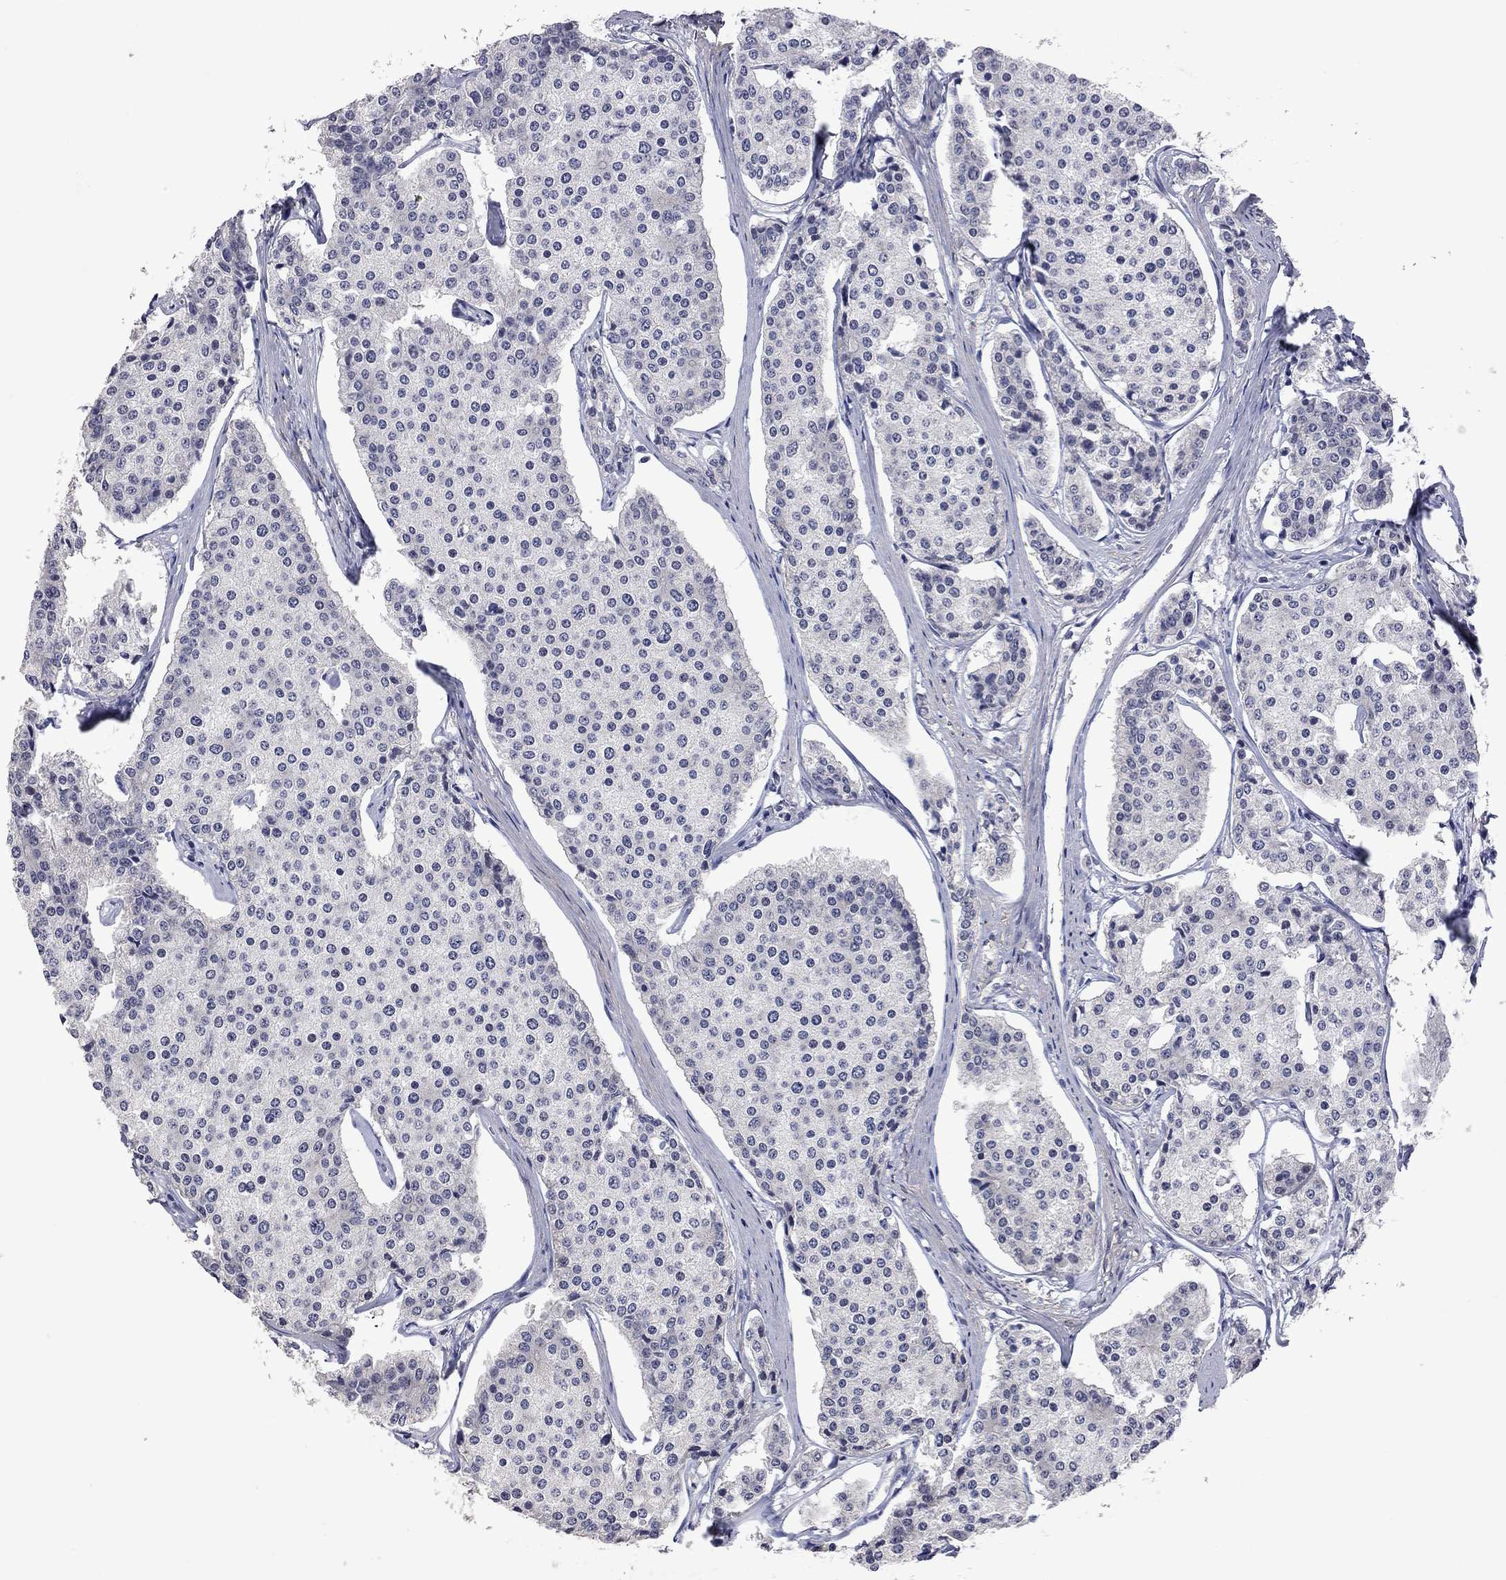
{"staining": {"intensity": "negative", "quantity": "none", "location": "none"}, "tissue": "carcinoid", "cell_type": "Tumor cells", "image_type": "cancer", "snomed": [{"axis": "morphology", "description": "Carcinoid, malignant, NOS"}, {"axis": "topography", "description": "Small intestine"}], "caption": "A high-resolution micrograph shows immunohistochemistry staining of carcinoid, which reveals no significant staining in tumor cells. Brightfield microscopy of immunohistochemistry stained with DAB (brown) and hematoxylin (blue), captured at high magnification.", "gene": "FABP12", "patient": {"sex": "female", "age": 65}}